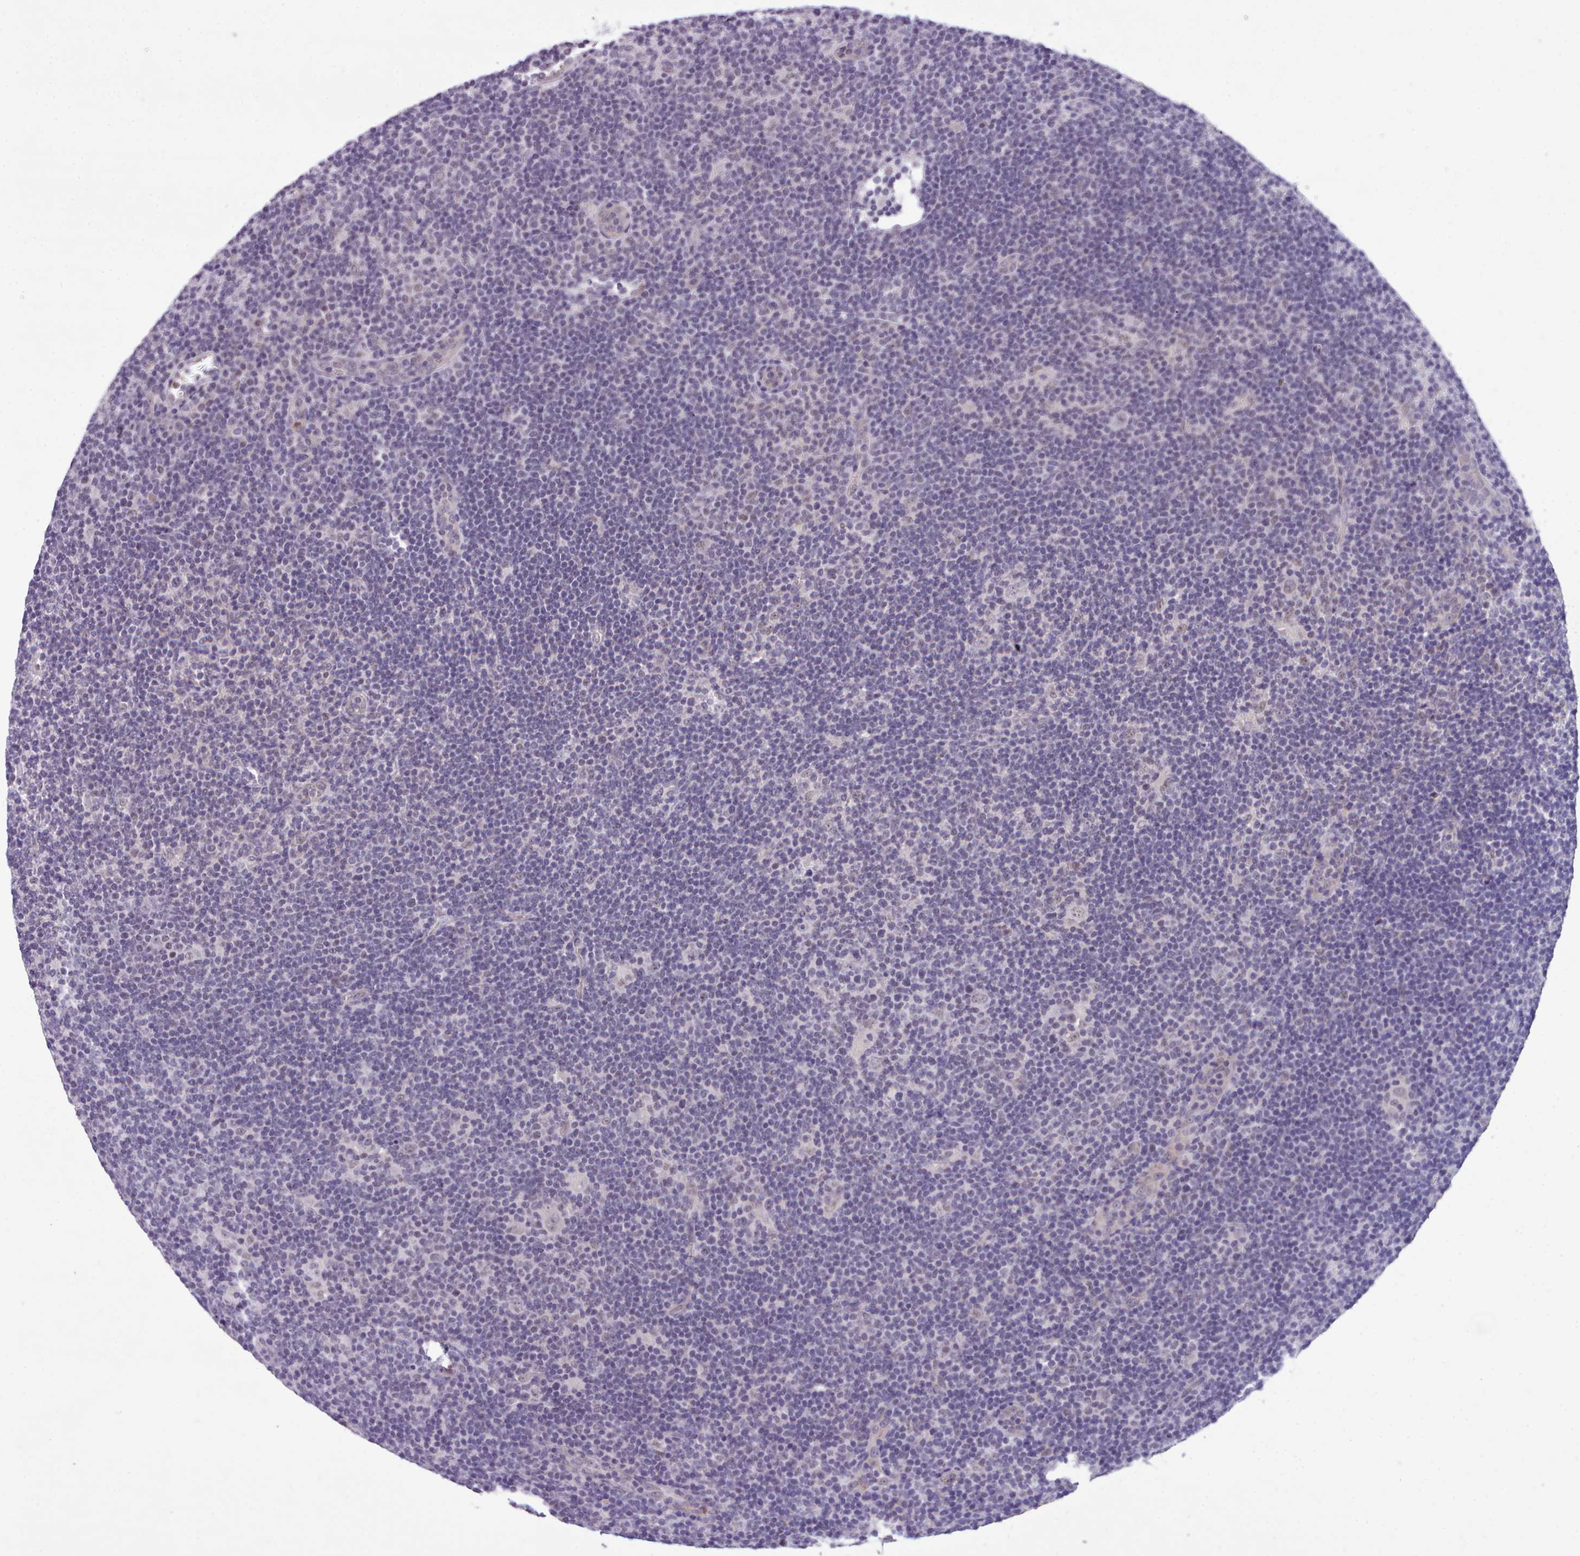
{"staining": {"intensity": "negative", "quantity": "none", "location": "none"}, "tissue": "lymphoma", "cell_type": "Tumor cells", "image_type": "cancer", "snomed": [{"axis": "morphology", "description": "Hodgkin's disease, NOS"}, {"axis": "topography", "description": "Lymph node"}], "caption": "Immunohistochemical staining of human Hodgkin's disease displays no significant positivity in tumor cells. (DAB immunohistochemistry with hematoxylin counter stain).", "gene": "KCTD16", "patient": {"sex": "female", "age": 57}}